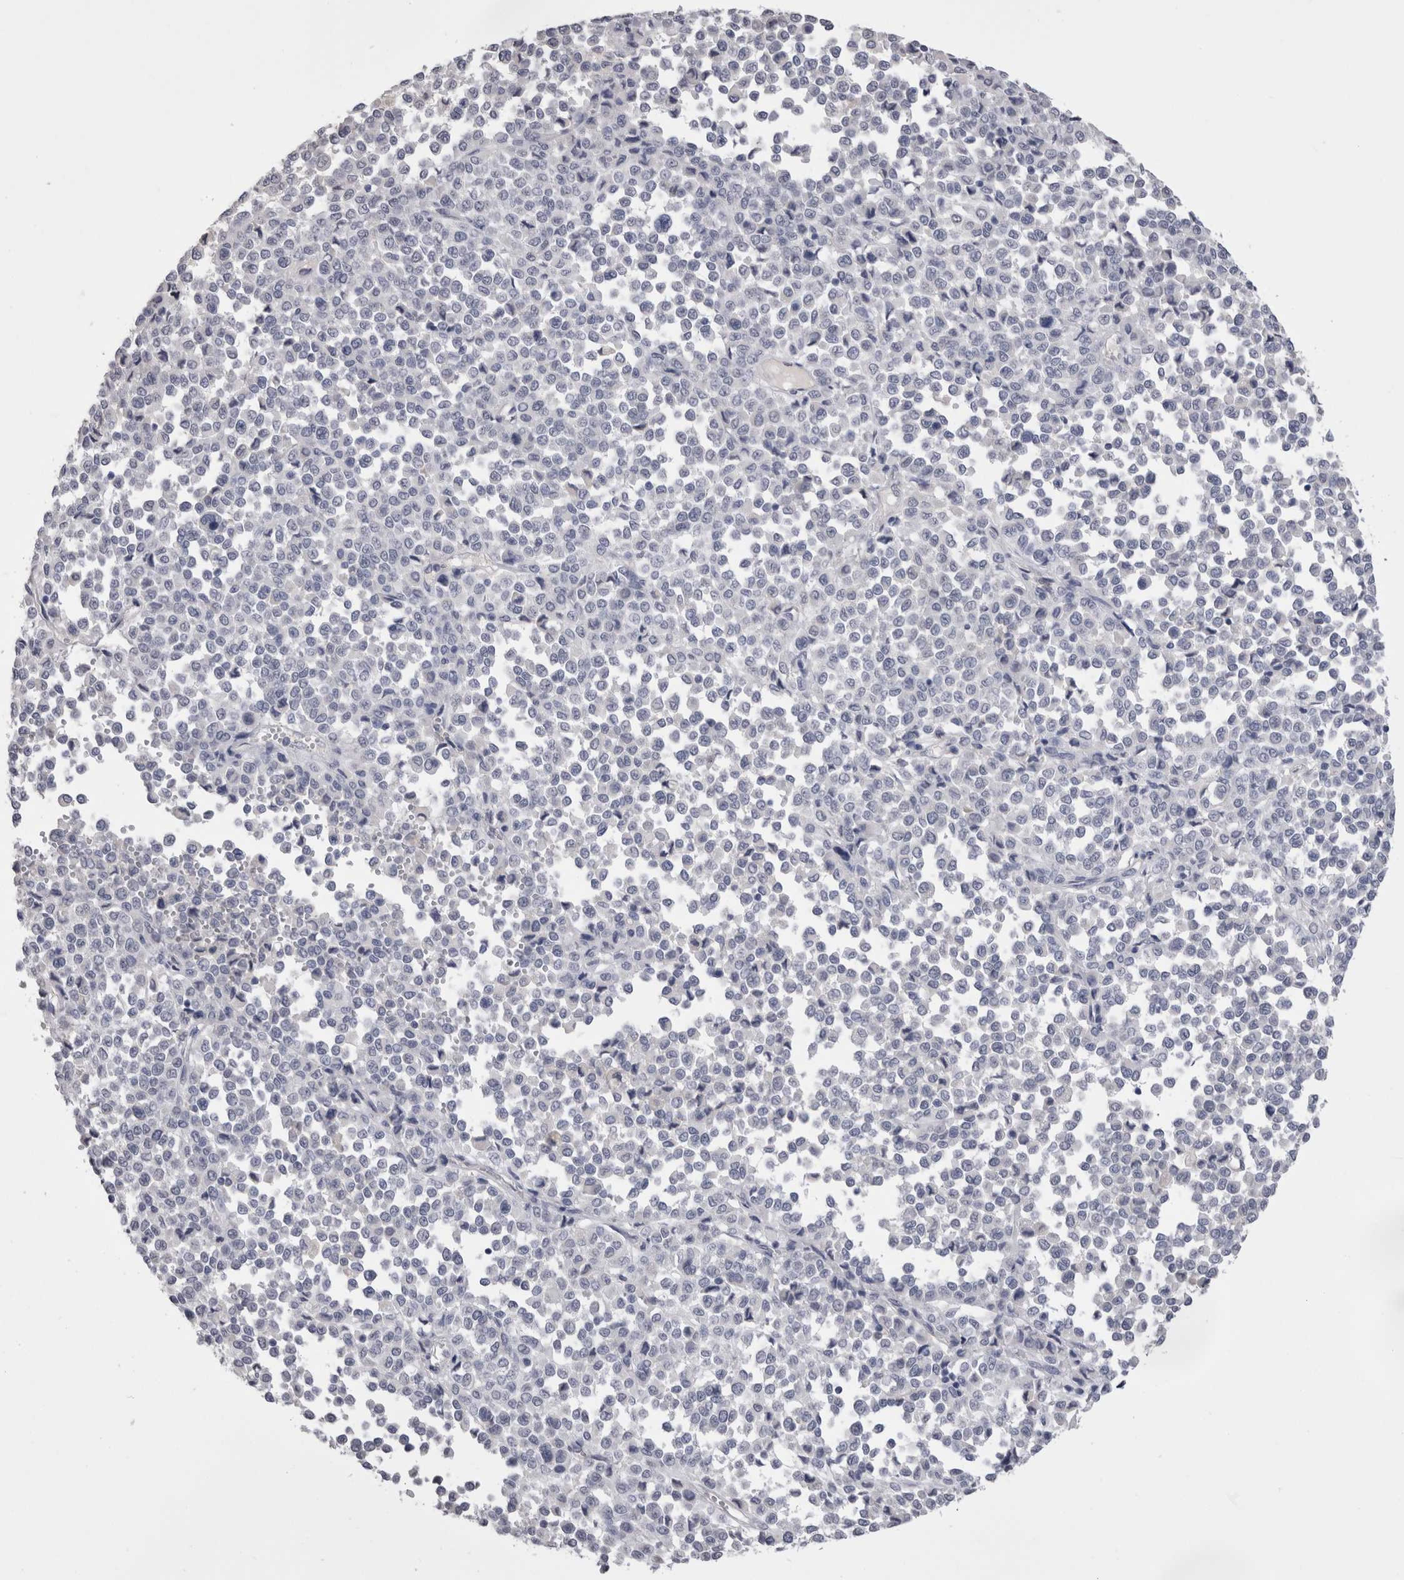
{"staining": {"intensity": "negative", "quantity": "none", "location": "none"}, "tissue": "melanoma", "cell_type": "Tumor cells", "image_type": "cancer", "snomed": [{"axis": "morphology", "description": "Malignant melanoma, Metastatic site"}, {"axis": "topography", "description": "Pancreas"}], "caption": "There is no significant positivity in tumor cells of melanoma.", "gene": "CDHR5", "patient": {"sex": "female", "age": 30}}